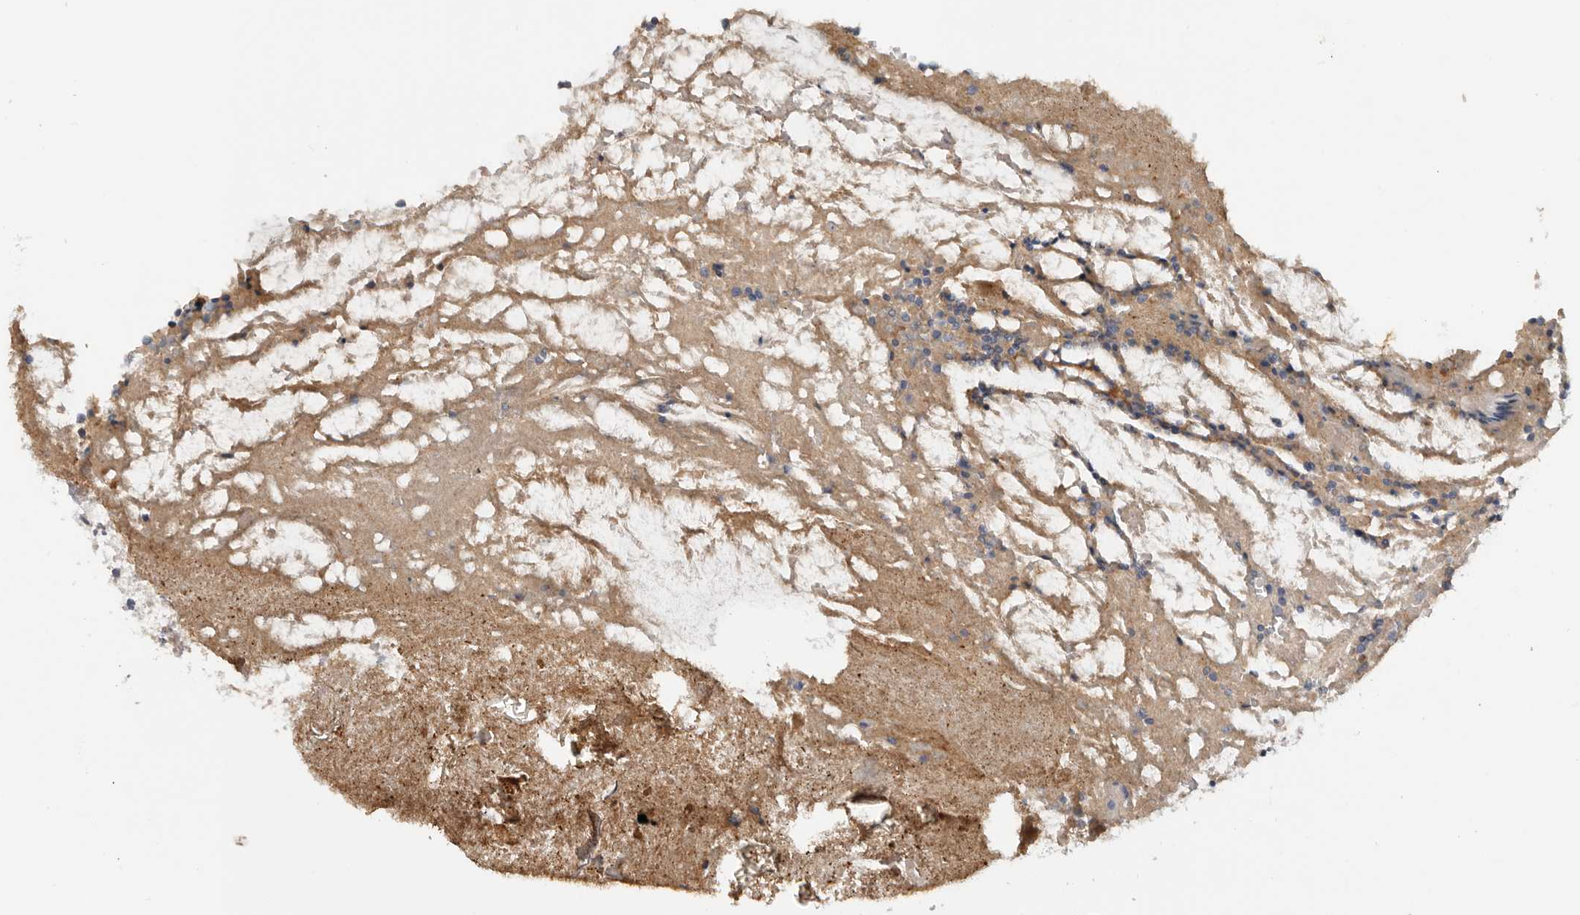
{"staining": {"intensity": "weak", "quantity": "<25%", "location": "cytoplasmic/membranous"}, "tissue": "appendix", "cell_type": "Glandular cells", "image_type": "normal", "snomed": [{"axis": "morphology", "description": "Normal tissue, NOS"}, {"axis": "topography", "description": "Appendix"}], "caption": "Histopathology image shows no protein positivity in glandular cells of benign appendix.", "gene": "WDTC1", "patient": {"sex": "female", "age": 17}}